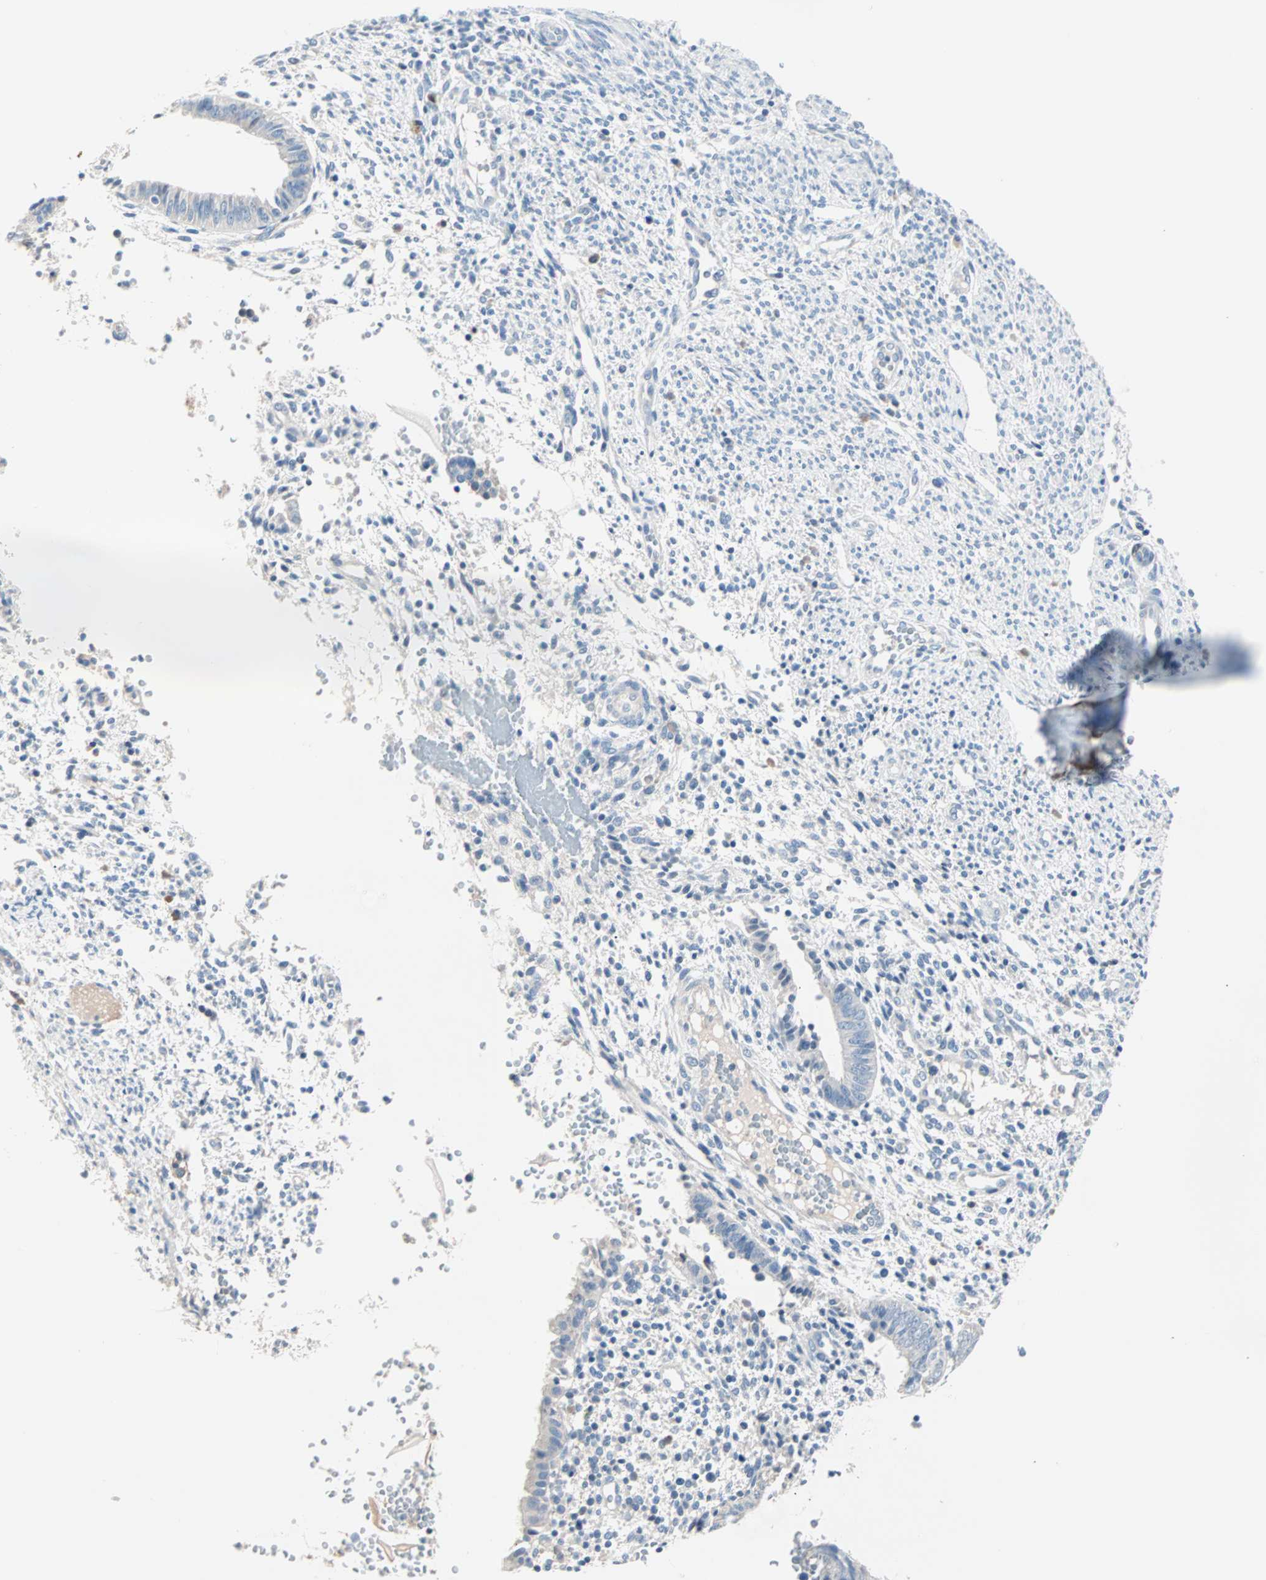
{"staining": {"intensity": "negative", "quantity": "none", "location": "none"}, "tissue": "endometrium", "cell_type": "Cells in endometrial stroma", "image_type": "normal", "snomed": [{"axis": "morphology", "description": "Normal tissue, NOS"}, {"axis": "topography", "description": "Endometrium"}], "caption": "Immunohistochemical staining of unremarkable endometrium reveals no significant positivity in cells in endometrial stroma.", "gene": "NEFH", "patient": {"sex": "female", "age": 35}}